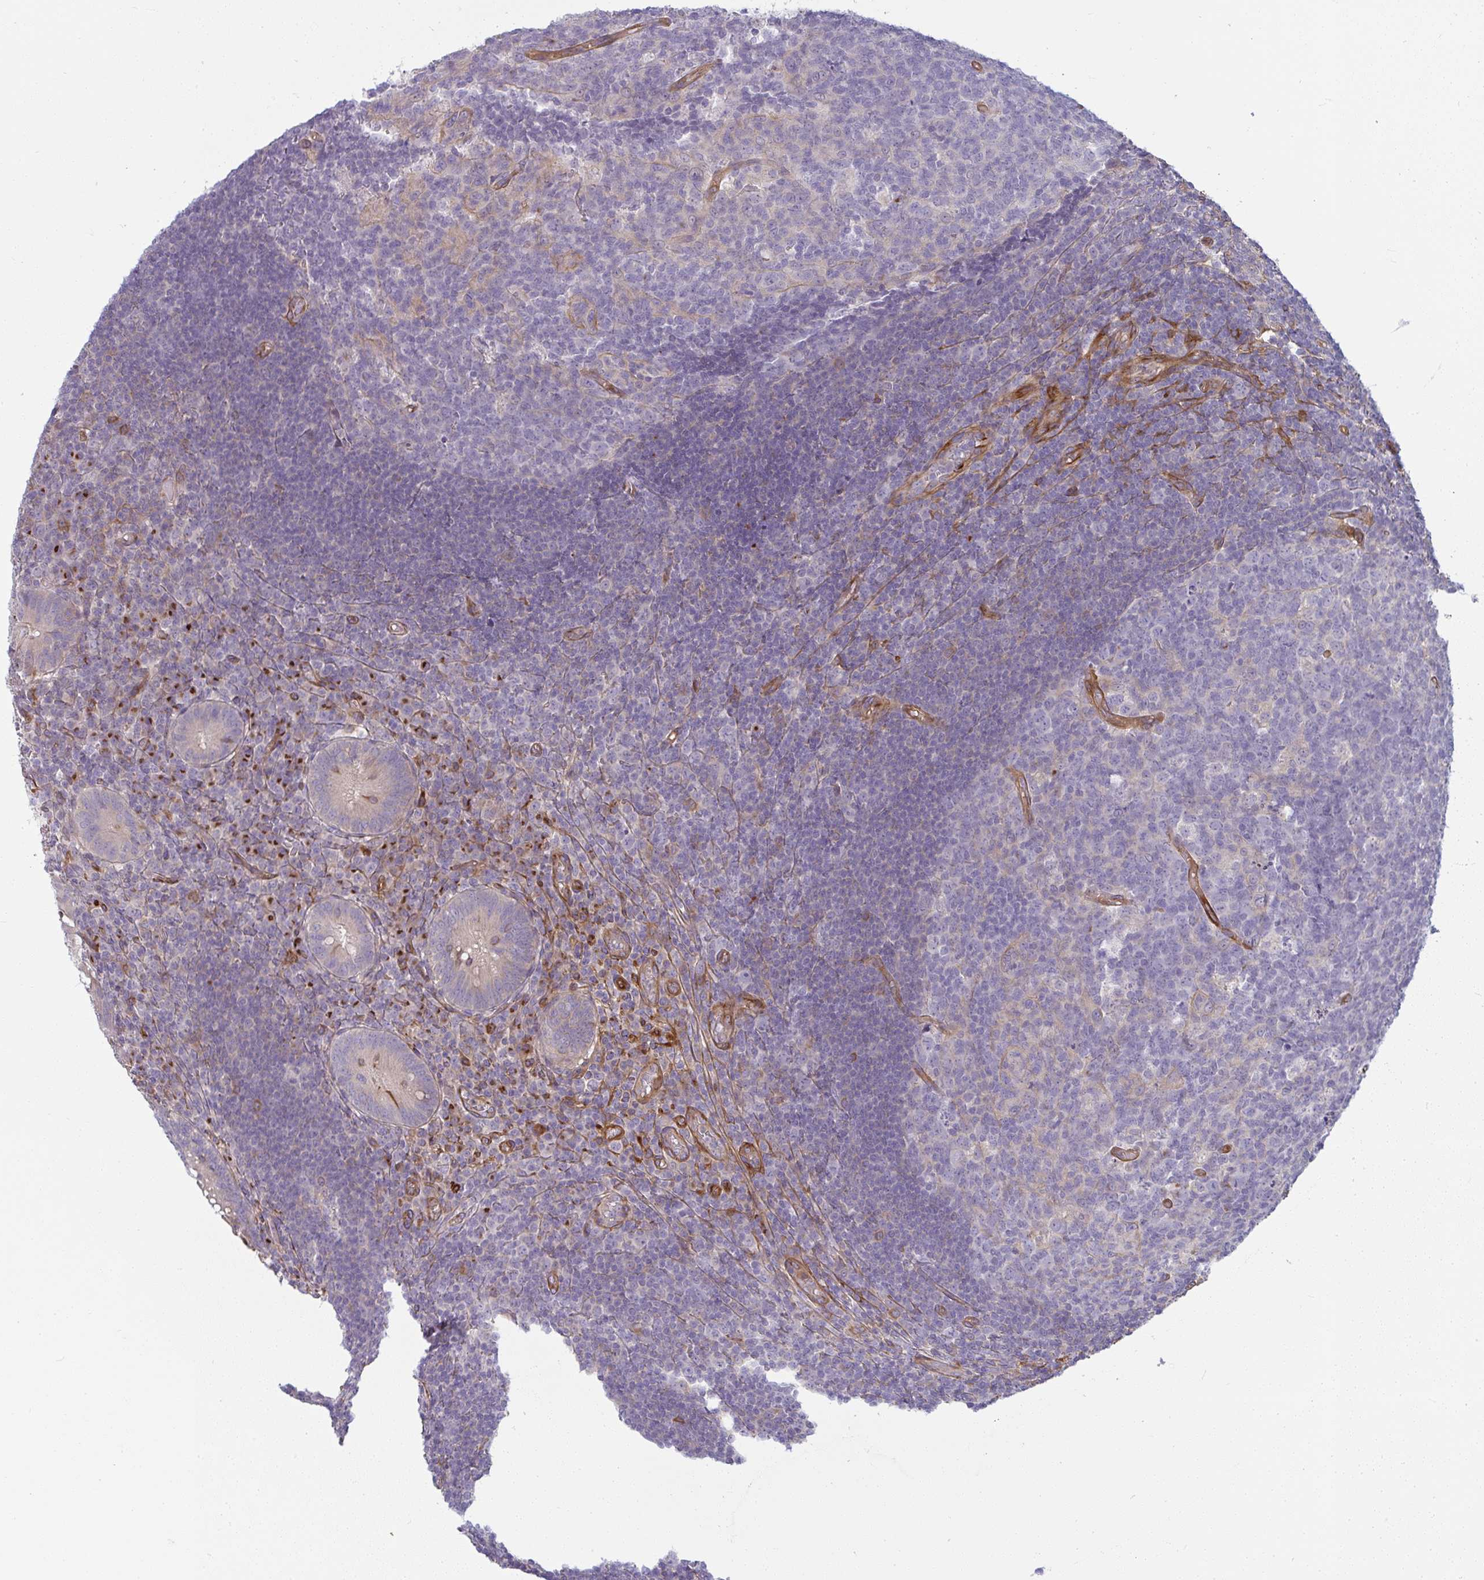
{"staining": {"intensity": "moderate", "quantity": "25%-75%", "location": "cytoplasmic/membranous"}, "tissue": "appendix", "cell_type": "Glandular cells", "image_type": "normal", "snomed": [{"axis": "morphology", "description": "Normal tissue, NOS"}, {"axis": "topography", "description": "Appendix"}], "caption": "IHC (DAB) staining of benign appendix reveals moderate cytoplasmic/membranous protein staining in approximately 25%-75% of glandular cells. (Stains: DAB in brown, nuclei in blue, Microscopy: brightfield microscopy at high magnification).", "gene": "IFIT3", "patient": {"sex": "male", "age": 18}}